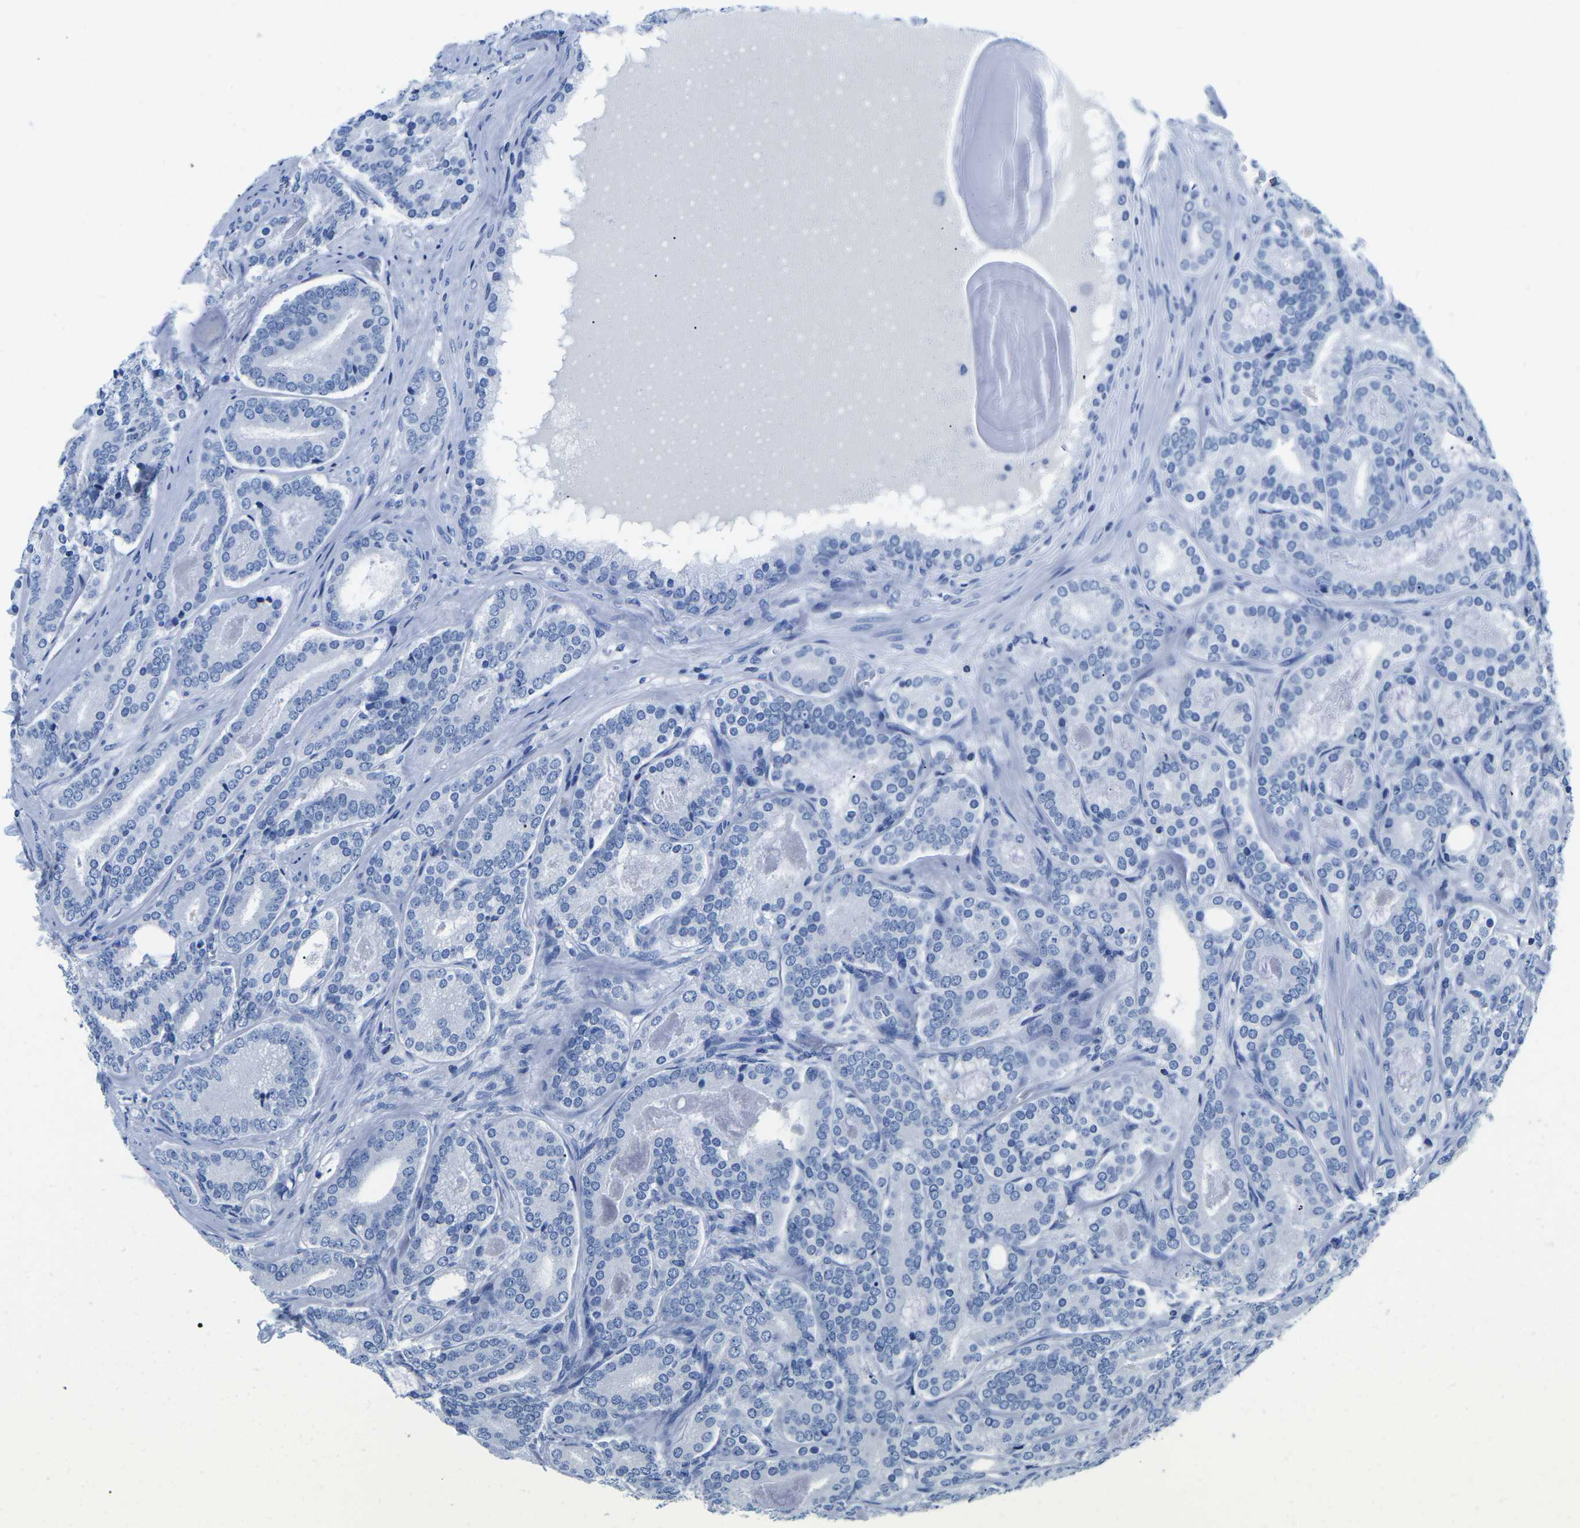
{"staining": {"intensity": "negative", "quantity": "none", "location": "none"}, "tissue": "prostate cancer", "cell_type": "Tumor cells", "image_type": "cancer", "snomed": [{"axis": "morphology", "description": "Adenocarcinoma, High grade"}, {"axis": "topography", "description": "Prostate"}], "caption": "The image shows no staining of tumor cells in prostate cancer.", "gene": "CYP1A2", "patient": {"sex": "male", "age": 60}}